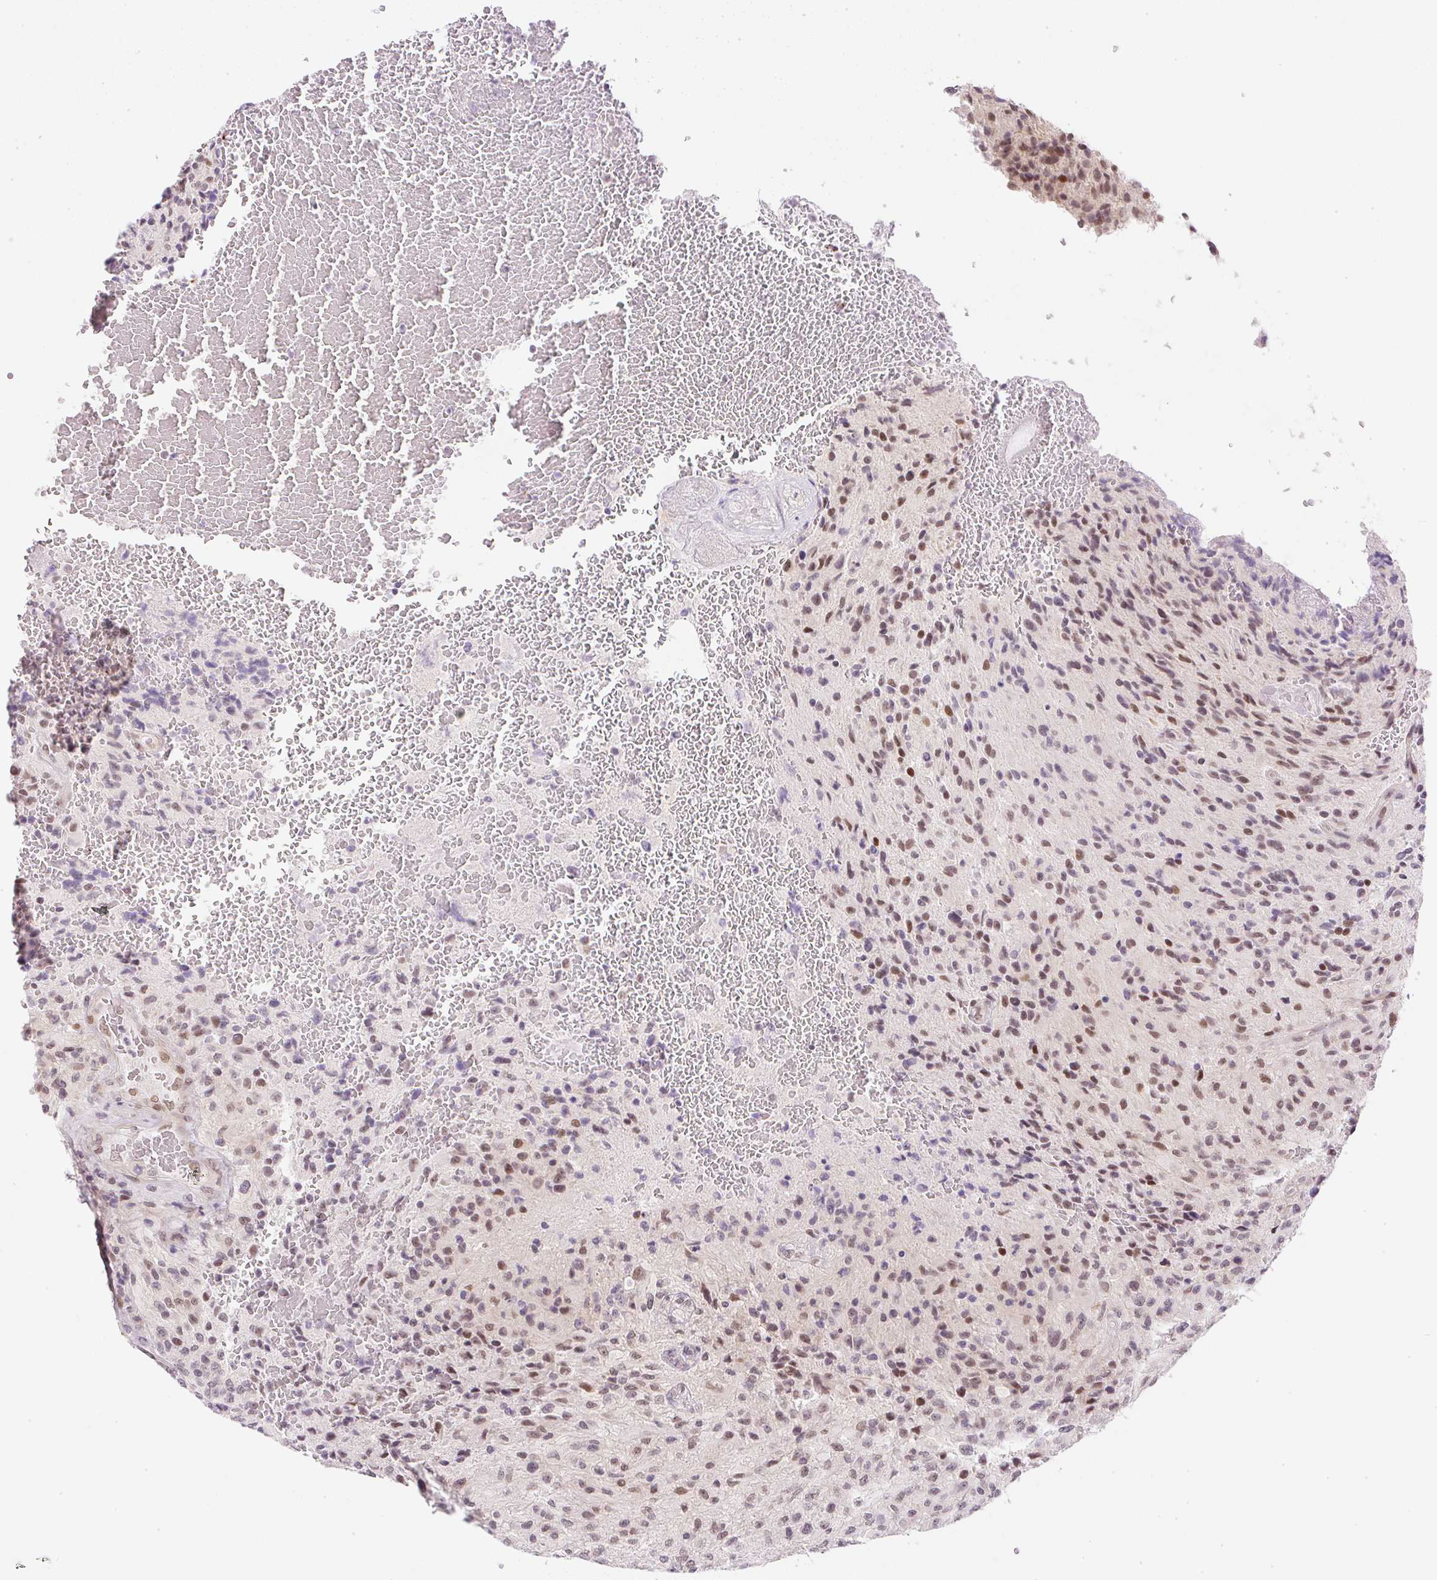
{"staining": {"intensity": "moderate", "quantity": ">75%", "location": "nuclear"}, "tissue": "glioma", "cell_type": "Tumor cells", "image_type": "cancer", "snomed": [{"axis": "morphology", "description": "Normal tissue, NOS"}, {"axis": "morphology", "description": "Glioma, malignant, High grade"}, {"axis": "topography", "description": "Cerebral cortex"}], "caption": "Immunohistochemistry (IHC) photomicrograph of human glioma stained for a protein (brown), which shows medium levels of moderate nuclear staining in about >75% of tumor cells.", "gene": "DPPA4", "patient": {"sex": "male", "age": 56}}